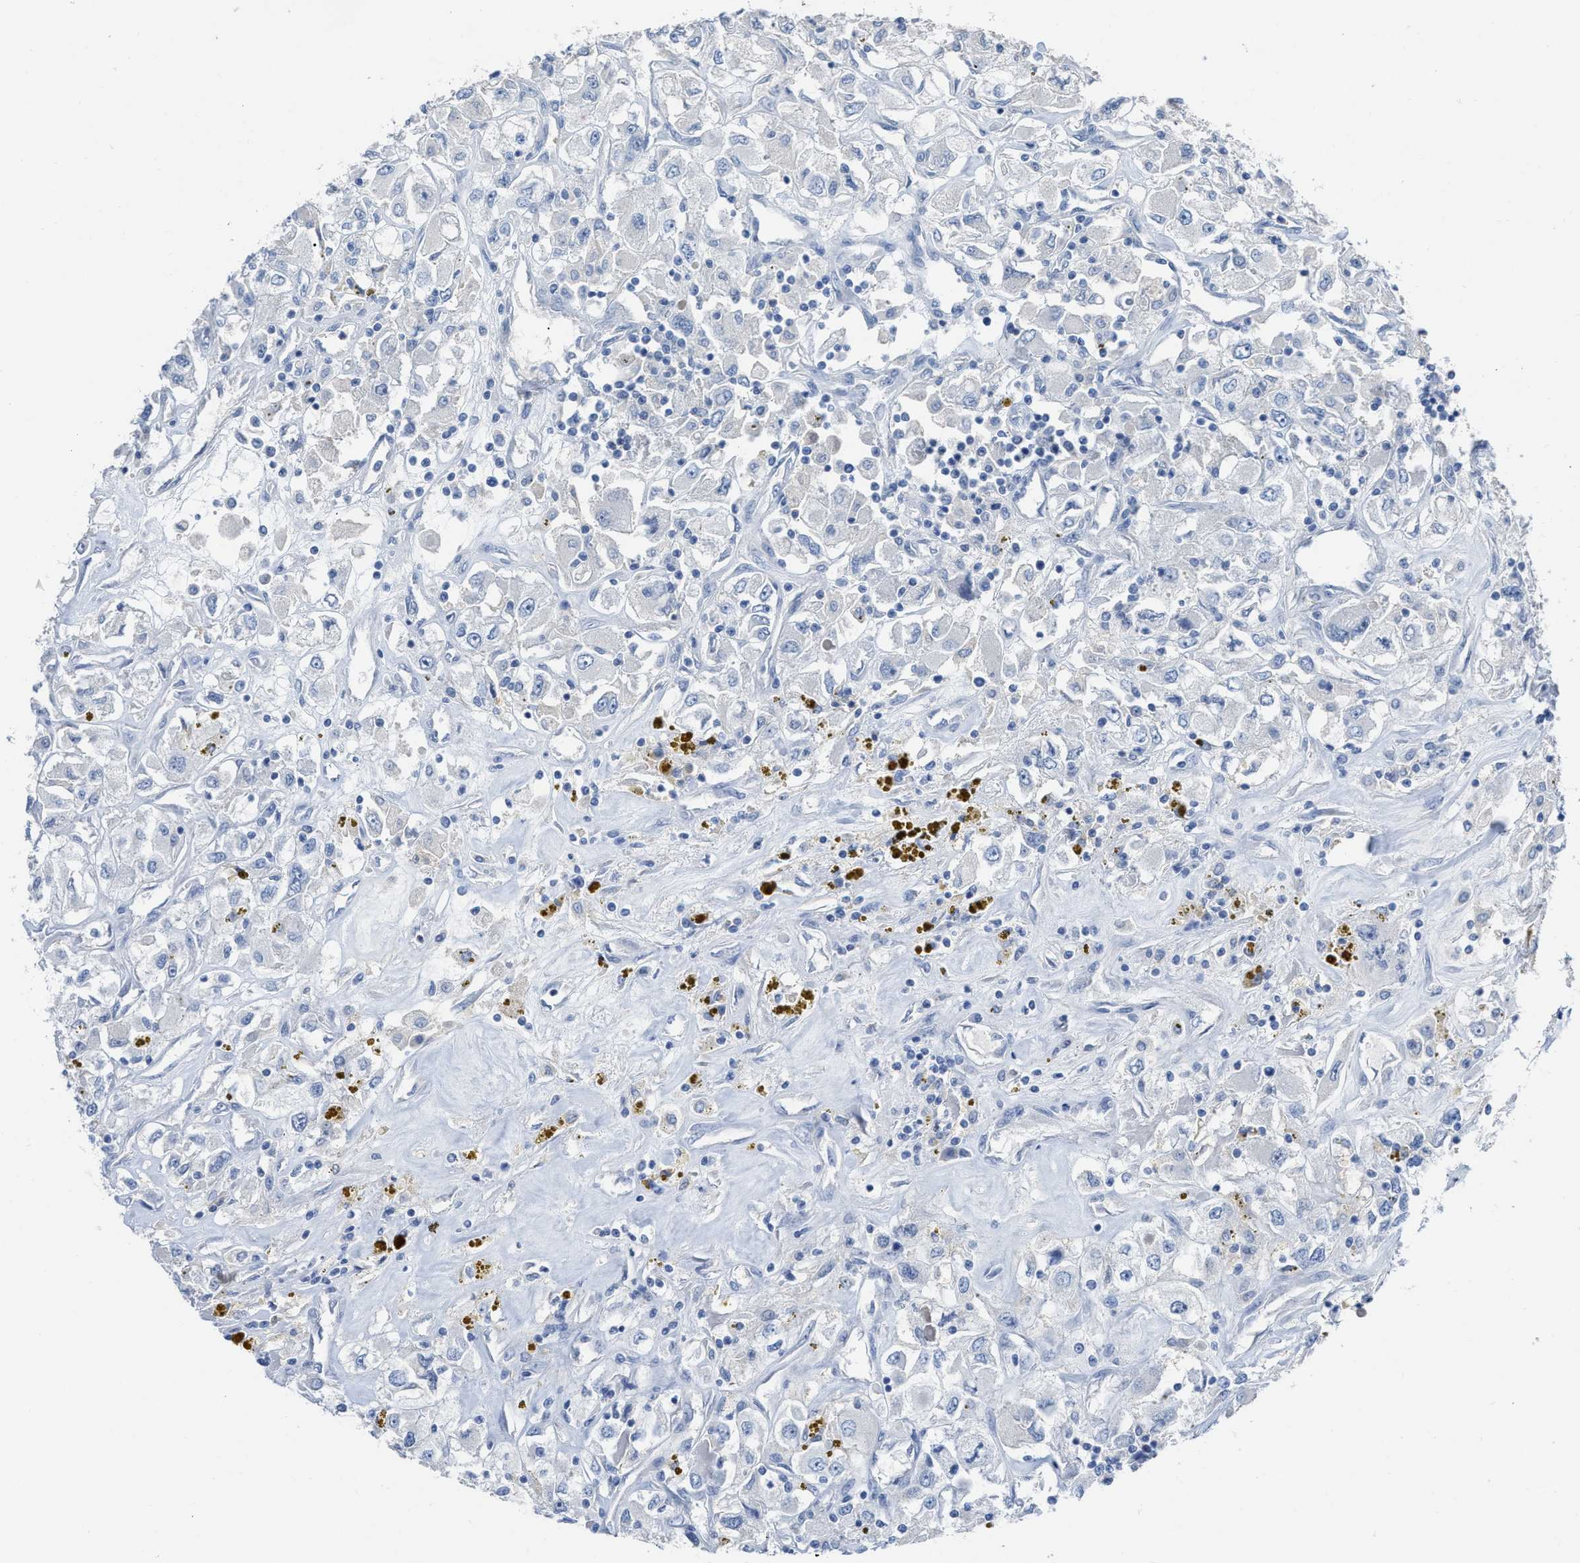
{"staining": {"intensity": "negative", "quantity": "none", "location": "none"}, "tissue": "renal cancer", "cell_type": "Tumor cells", "image_type": "cancer", "snomed": [{"axis": "morphology", "description": "Adenocarcinoma, NOS"}, {"axis": "topography", "description": "Kidney"}], "caption": "Renal adenocarcinoma stained for a protein using immunohistochemistry (IHC) reveals no expression tumor cells.", "gene": "CEACAM5", "patient": {"sex": "female", "age": 52}}